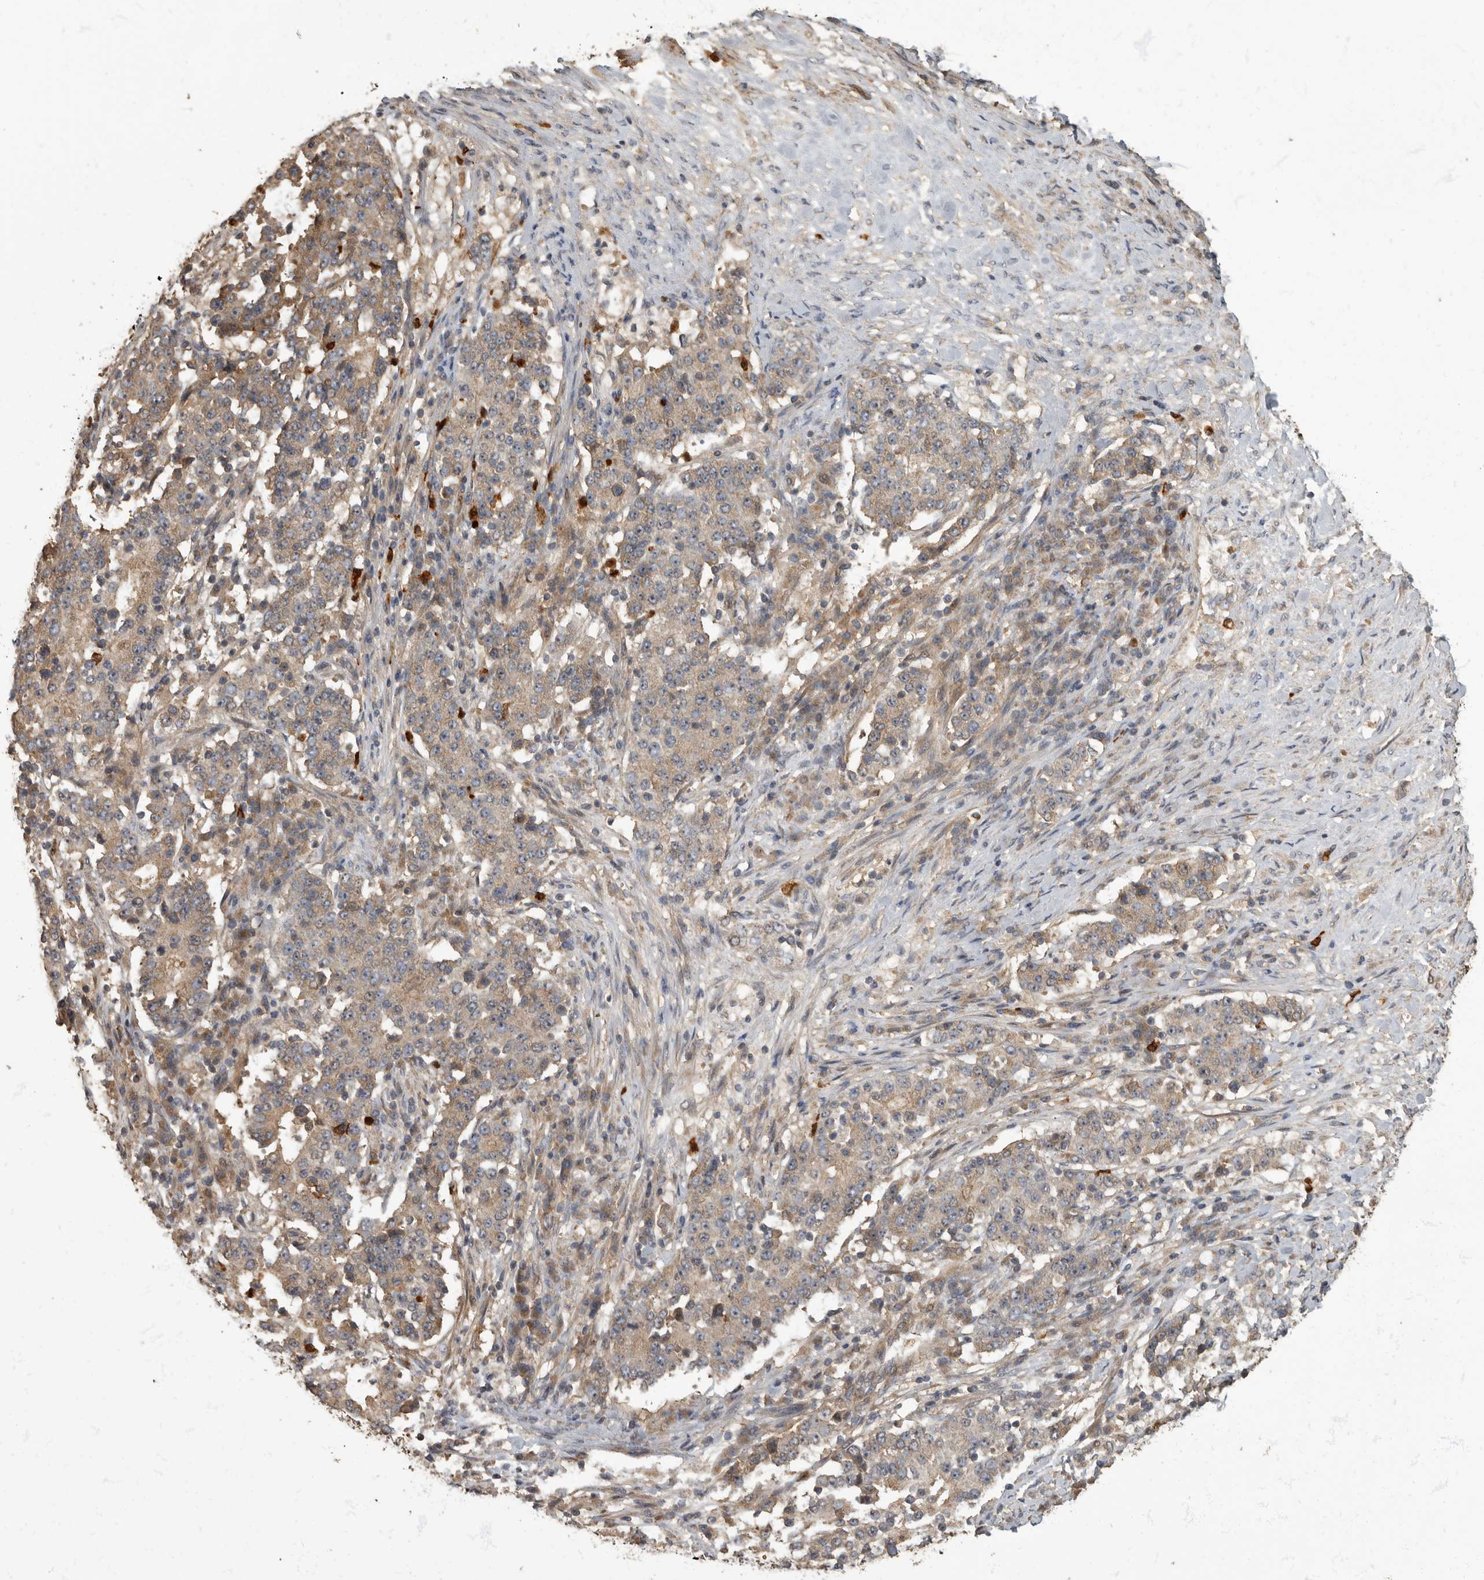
{"staining": {"intensity": "weak", "quantity": ">75%", "location": "cytoplasmic/membranous"}, "tissue": "stomach cancer", "cell_type": "Tumor cells", "image_type": "cancer", "snomed": [{"axis": "morphology", "description": "Adenocarcinoma, NOS"}, {"axis": "topography", "description": "Stomach"}], "caption": "Immunohistochemical staining of human stomach cancer (adenocarcinoma) shows low levels of weak cytoplasmic/membranous protein expression in about >75% of tumor cells. (IHC, brightfield microscopy, high magnification).", "gene": "DAAM1", "patient": {"sex": "male", "age": 59}}